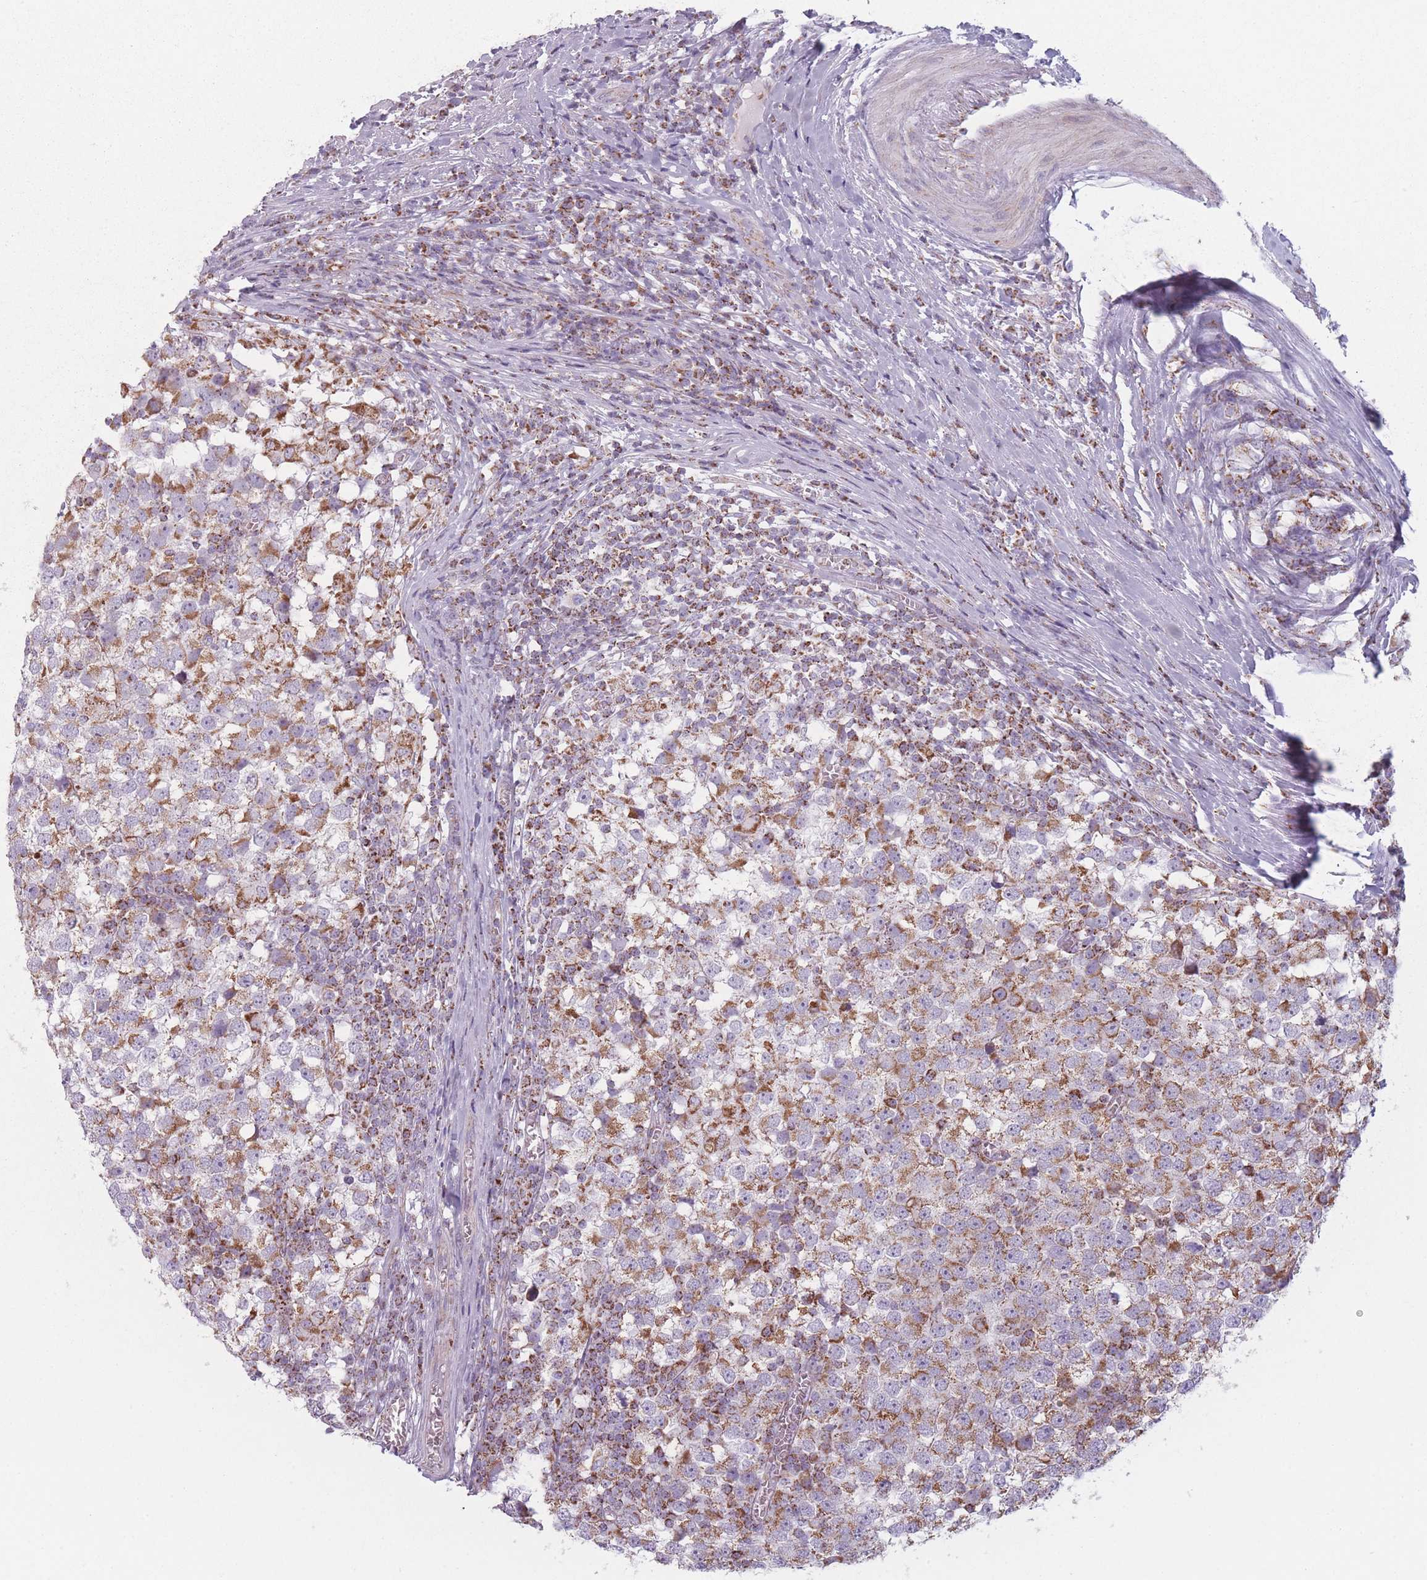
{"staining": {"intensity": "moderate", "quantity": ">75%", "location": "cytoplasmic/membranous"}, "tissue": "testis cancer", "cell_type": "Tumor cells", "image_type": "cancer", "snomed": [{"axis": "morphology", "description": "Seminoma, NOS"}, {"axis": "topography", "description": "Testis"}], "caption": "Immunohistochemistry (DAB (3,3'-diaminobenzidine)) staining of human testis cancer (seminoma) reveals moderate cytoplasmic/membranous protein positivity in about >75% of tumor cells.", "gene": "DCHS1", "patient": {"sex": "male", "age": 65}}